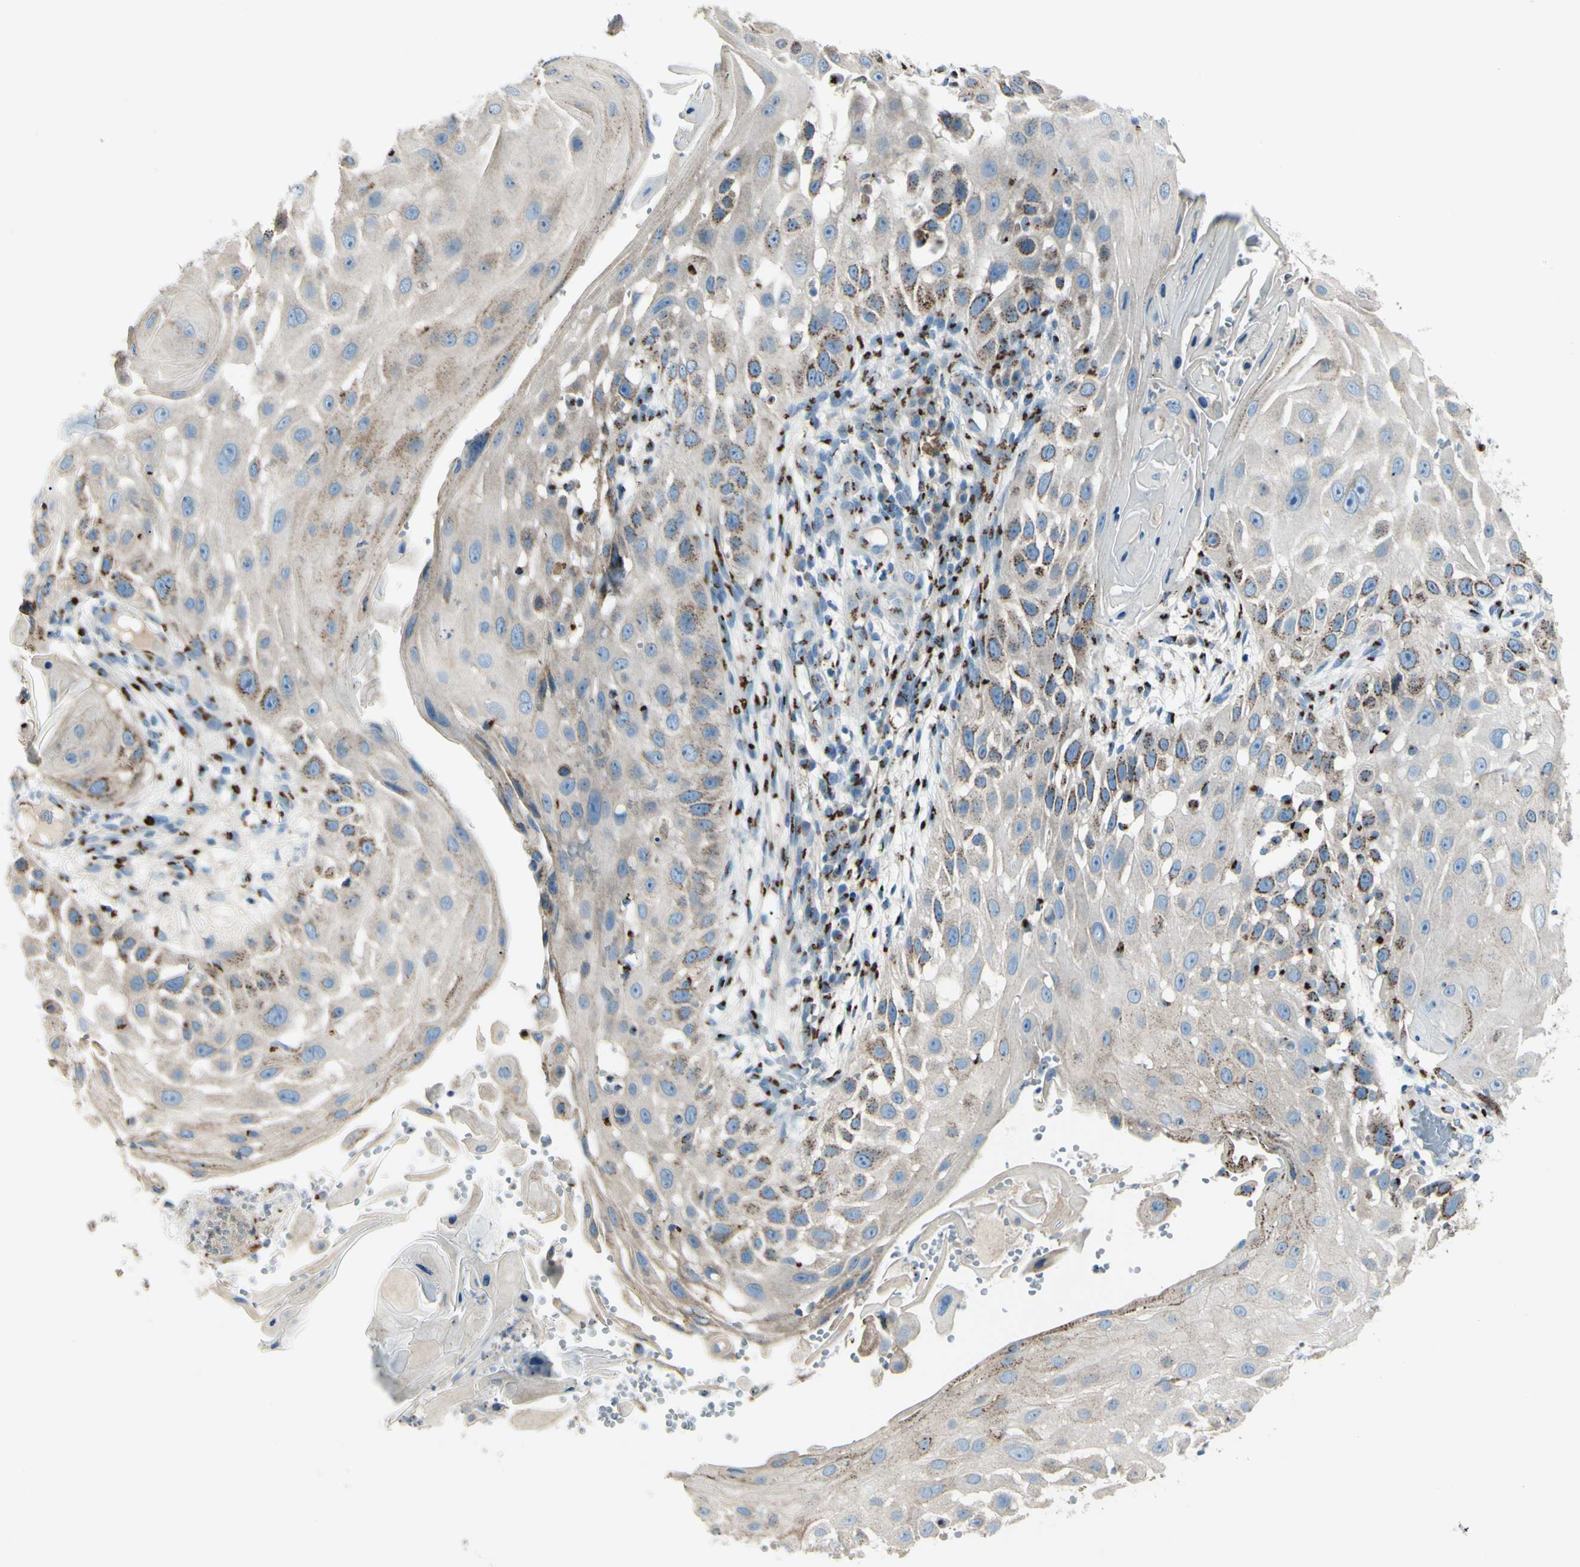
{"staining": {"intensity": "moderate", "quantity": "<25%", "location": "cytoplasmic/membranous"}, "tissue": "skin cancer", "cell_type": "Tumor cells", "image_type": "cancer", "snomed": [{"axis": "morphology", "description": "Squamous cell carcinoma, NOS"}, {"axis": "topography", "description": "Skin"}], "caption": "Protein staining reveals moderate cytoplasmic/membranous positivity in approximately <25% of tumor cells in skin cancer (squamous cell carcinoma). Using DAB (brown) and hematoxylin (blue) stains, captured at high magnification using brightfield microscopy.", "gene": "B4GALT1", "patient": {"sex": "female", "age": 44}}